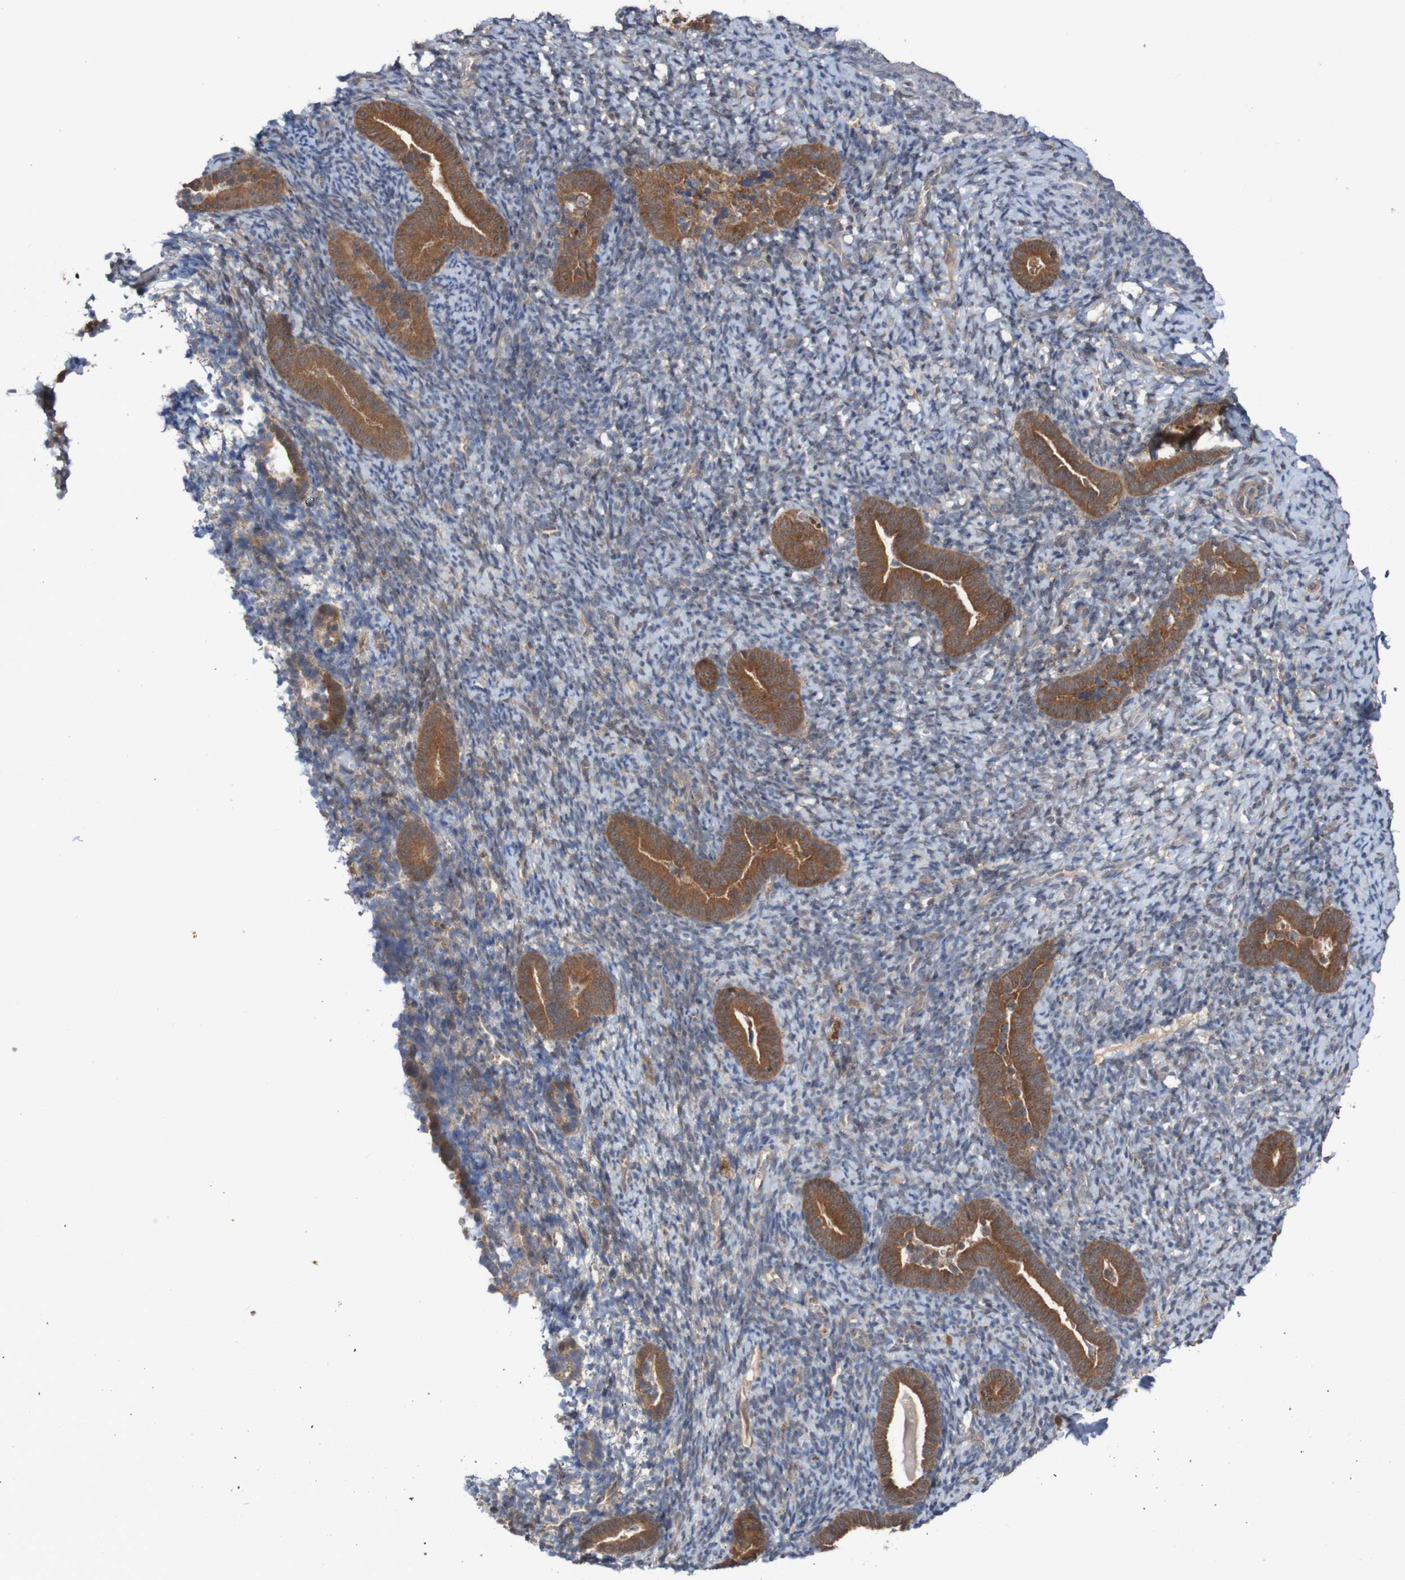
{"staining": {"intensity": "weak", "quantity": "25%-75%", "location": "cytoplasmic/membranous"}, "tissue": "endometrium", "cell_type": "Cells in endometrial stroma", "image_type": "normal", "snomed": [{"axis": "morphology", "description": "Normal tissue, NOS"}, {"axis": "topography", "description": "Endometrium"}], "caption": "IHC image of unremarkable endometrium: endometrium stained using immunohistochemistry (IHC) exhibits low levels of weak protein expression localized specifically in the cytoplasmic/membranous of cells in endometrial stroma, appearing as a cytoplasmic/membranous brown color.", "gene": "PHPT1", "patient": {"sex": "female", "age": 51}}